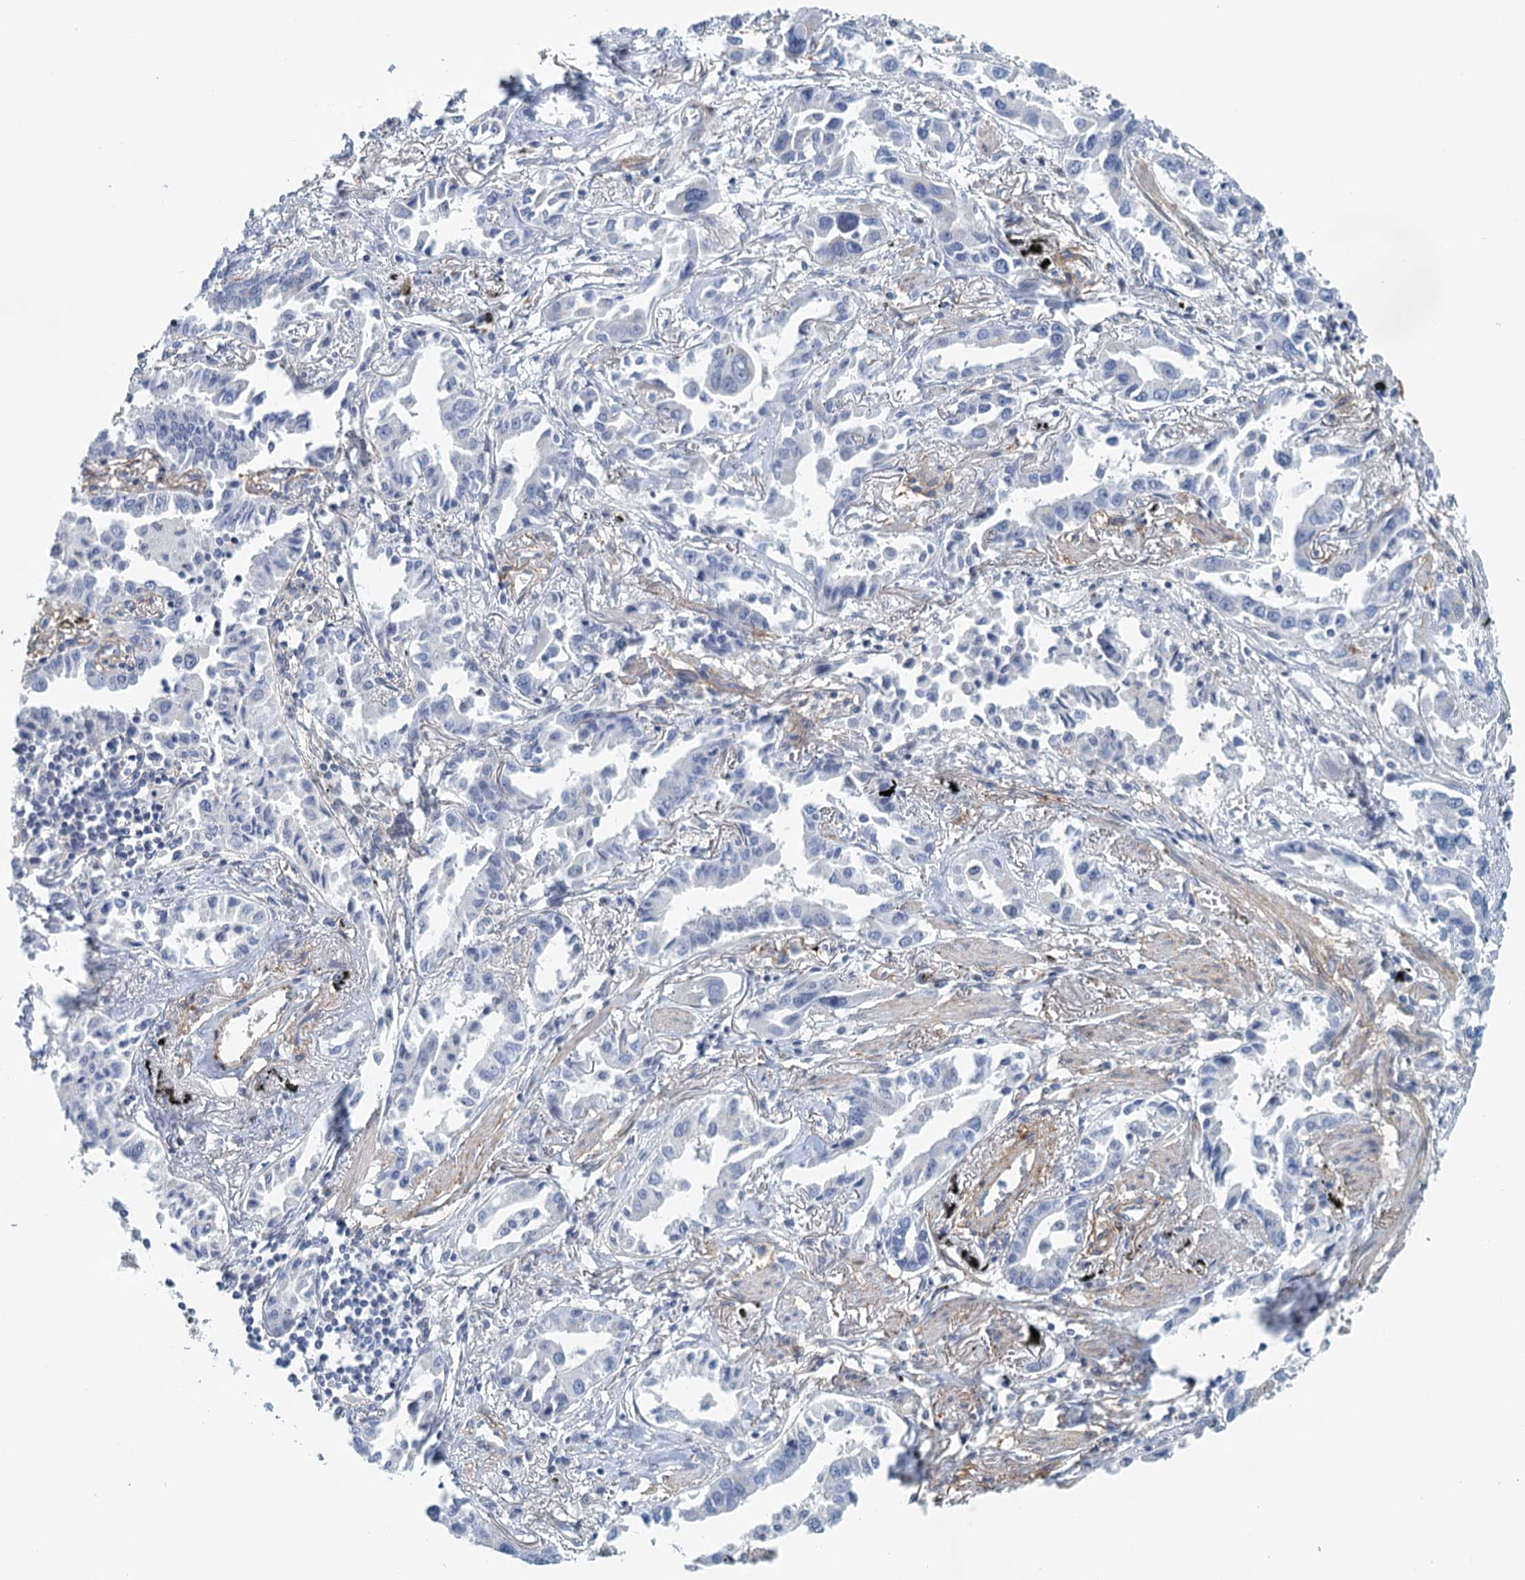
{"staining": {"intensity": "negative", "quantity": "none", "location": "none"}, "tissue": "lung cancer", "cell_type": "Tumor cells", "image_type": "cancer", "snomed": [{"axis": "morphology", "description": "Adenocarcinoma, NOS"}, {"axis": "topography", "description": "Lung"}], "caption": "Lung cancer (adenocarcinoma) was stained to show a protein in brown. There is no significant expression in tumor cells.", "gene": "ZNF527", "patient": {"sex": "male", "age": 67}}